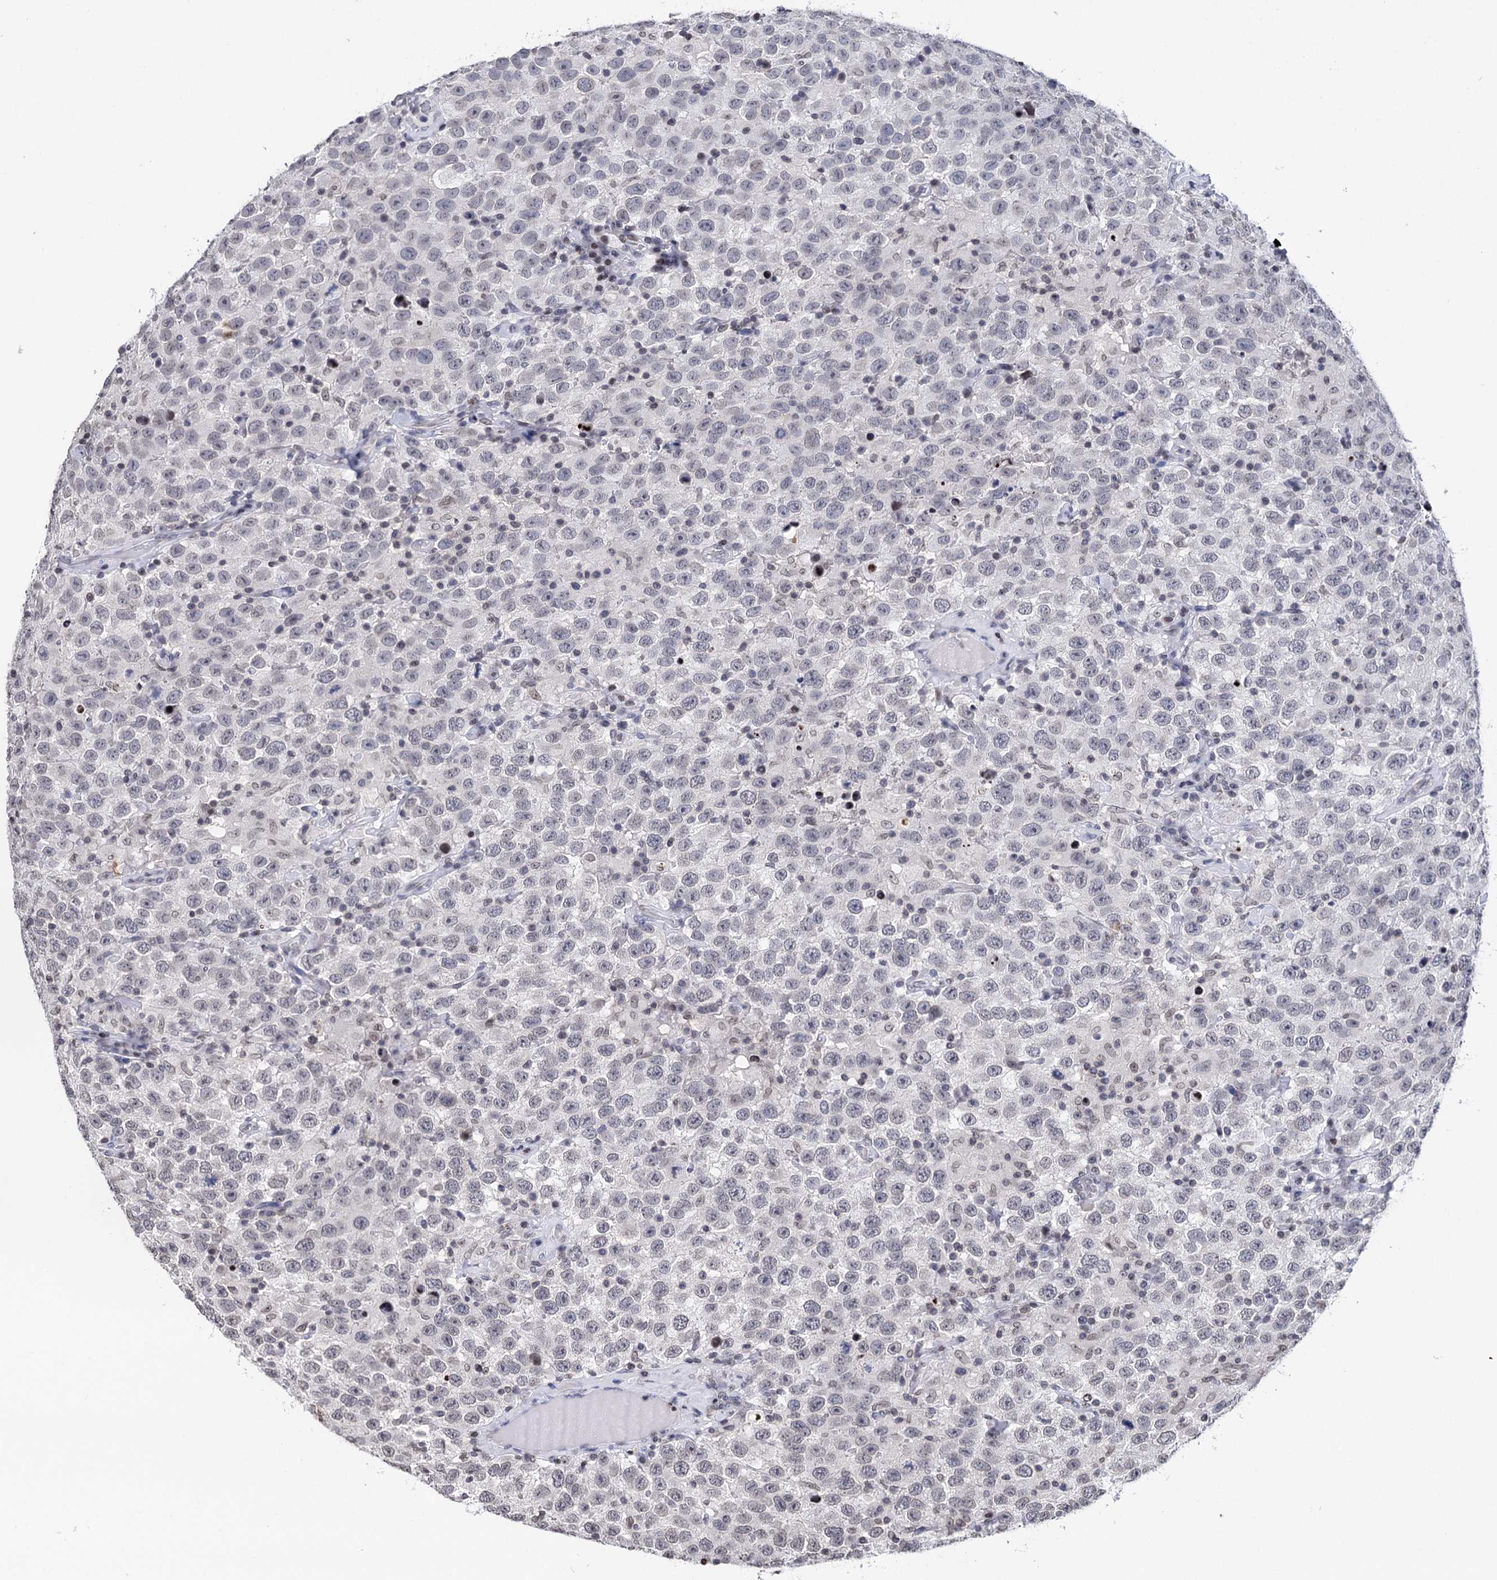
{"staining": {"intensity": "weak", "quantity": "<25%", "location": "nuclear"}, "tissue": "testis cancer", "cell_type": "Tumor cells", "image_type": "cancer", "snomed": [{"axis": "morphology", "description": "Seminoma, NOS"}, {"axis": "topography", "description": "Testis"}], "caption": "Seminoma (testis) was stained to show a protein in brown. There is no significant positivity in tumor cells.", "gene": "CCDC77", "patient": {"sex": "male", "age": 41}}